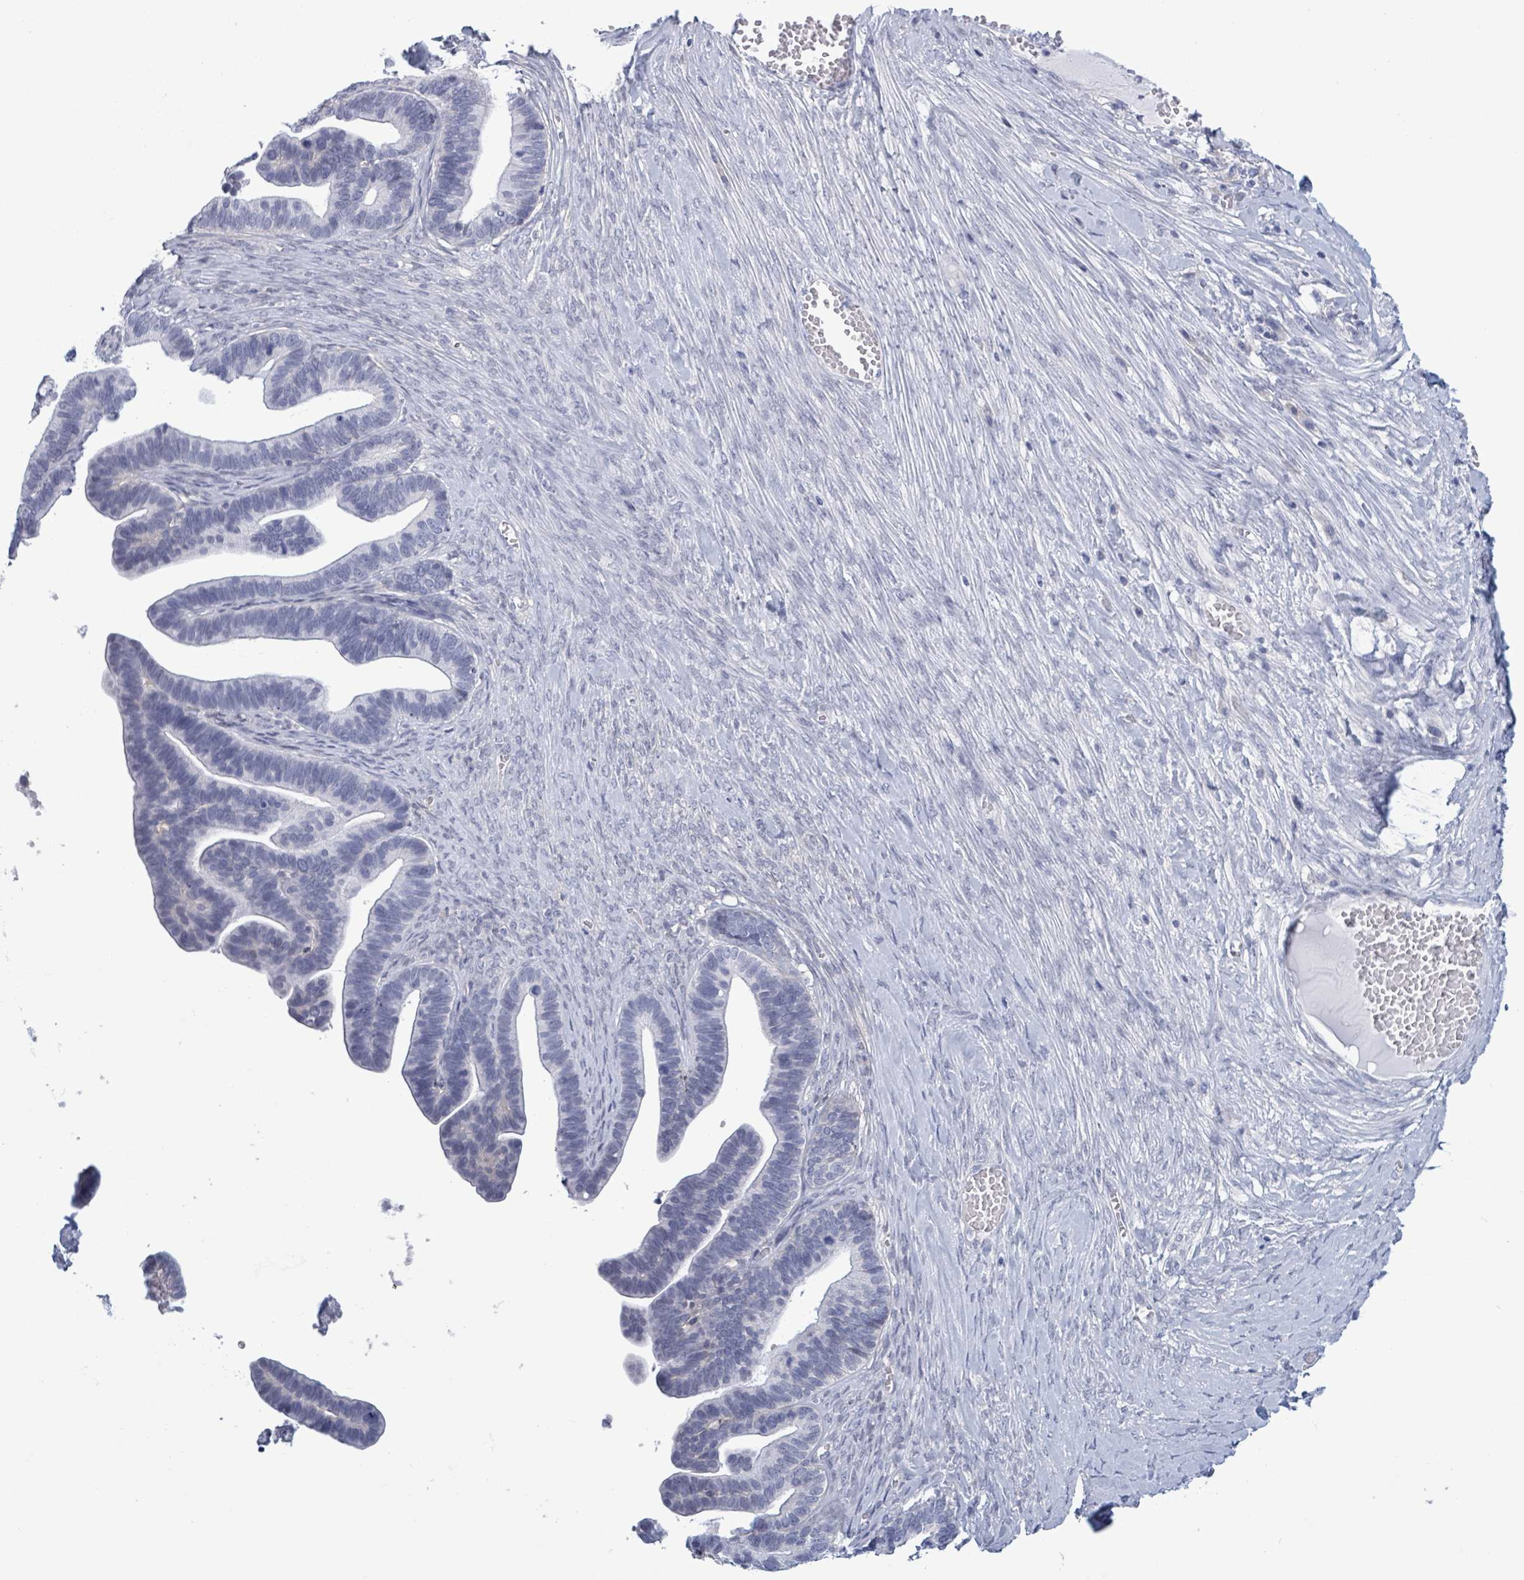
{"staining": {"intensity": "negative", "quantity": "none", "location": "none"}, "tissue": "ovarian cancer", "cell_type": "Tumor cells", "image_type": "cancer", "snomed": [{"axis": "morphology", "description": "Cystadenocarcinoma, serous, NOS"}, {"axis": "topography", "description": "Ovary"}], "caption": "Tumor cells show no significant staining in ovarian cancer.", "gene": "BSG", "patient": {"sex": "female", "age": 56}}